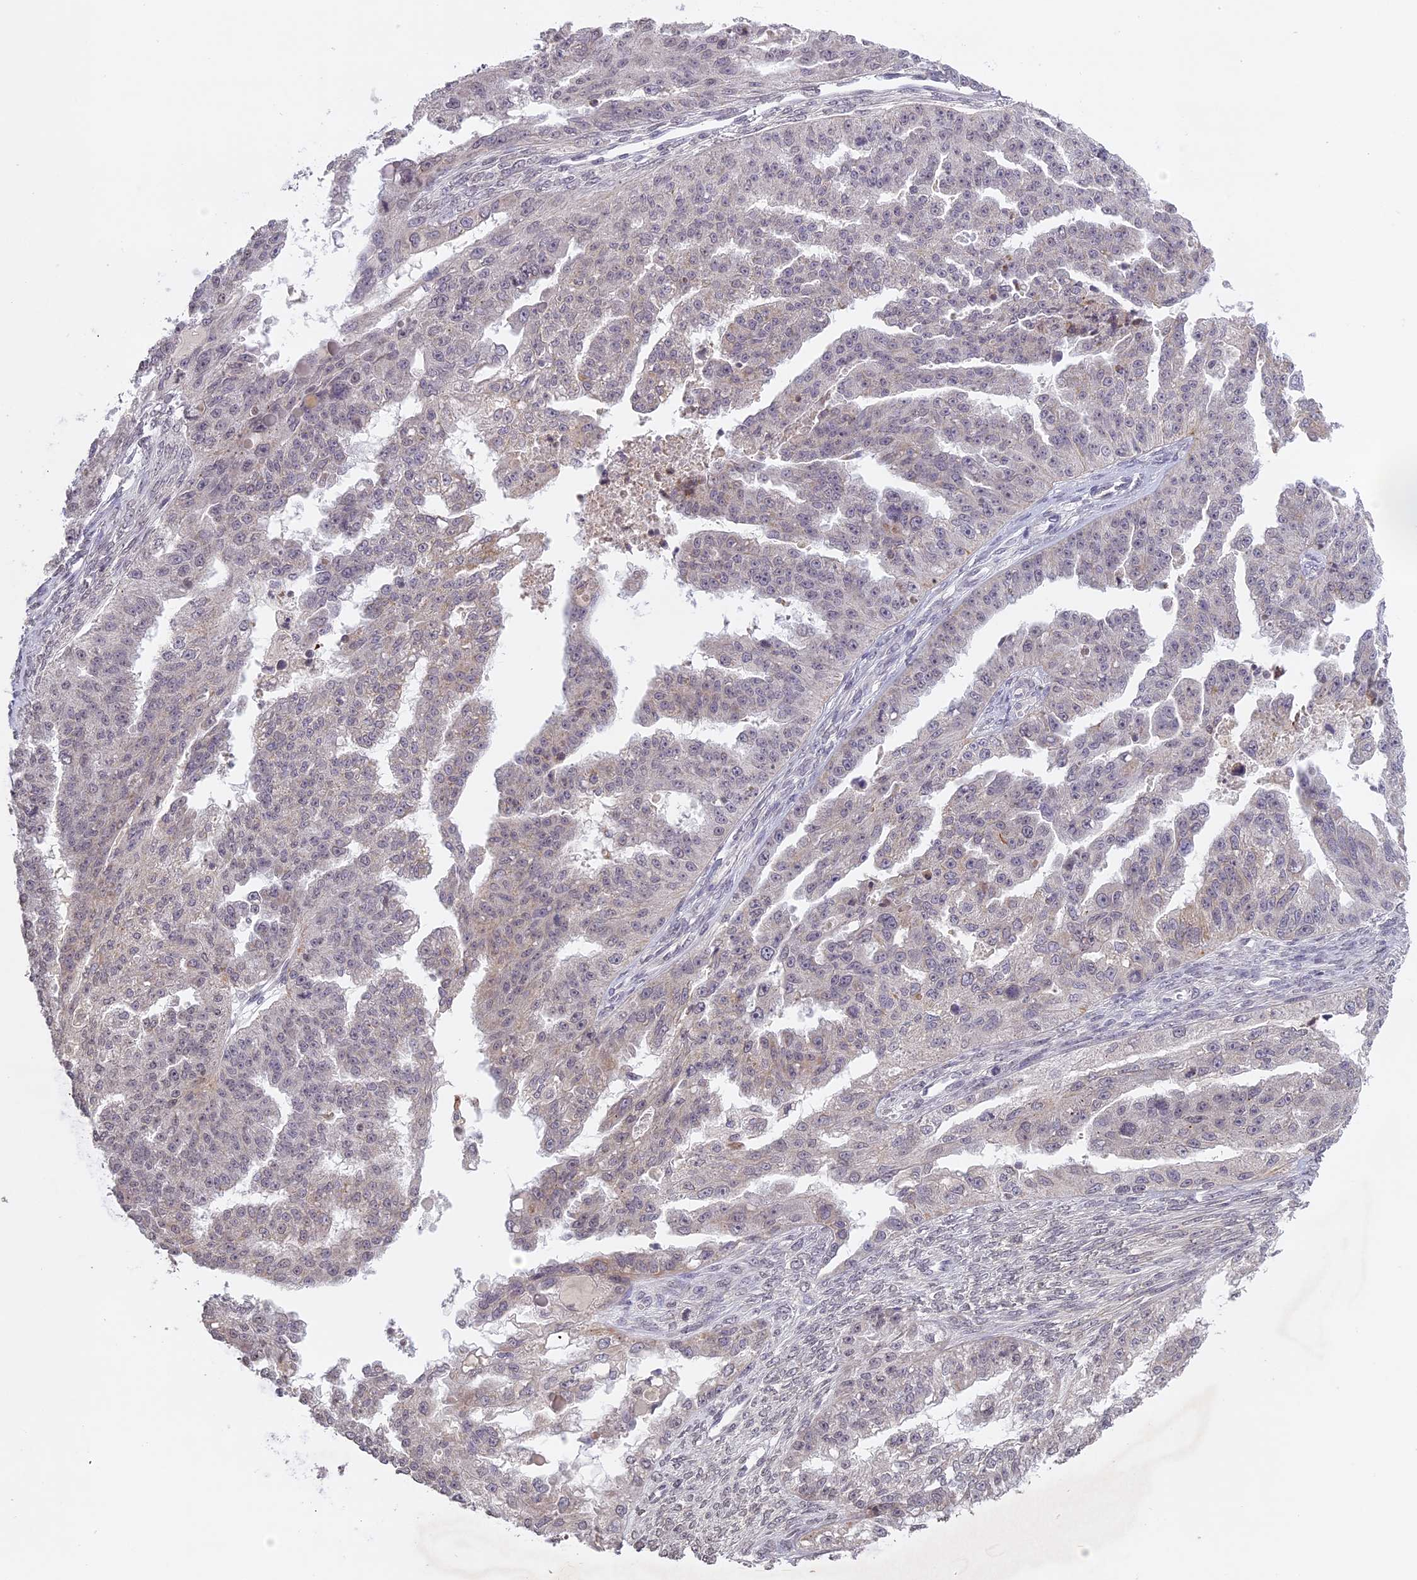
{"staining": {"intensity": "weak", "quantity": "<25%", "location": "nuclear"}, "tissue": "ovarian cancer", "cell_type": "Tumor cells", "image_type": "cancer", "snomed": [{"axis": "morphology", "description": "Cystadenocarcinoma, serous, NOS"}, {"axis": "topography", "description": "Ovary"}], "caption": "An IHC image of serous cystadenocarcinoma (ovarian) is shown. There is no staining in tumor cells of serous cystadenocarcinoma (ovarian). (Brightfield microscopy of DAB (3,3'-diaminobenzidine) immunohistochemistry (IHC) at high magnification).", "gene": "ERG28", "patient": {"sex": "female", "age": 58}}